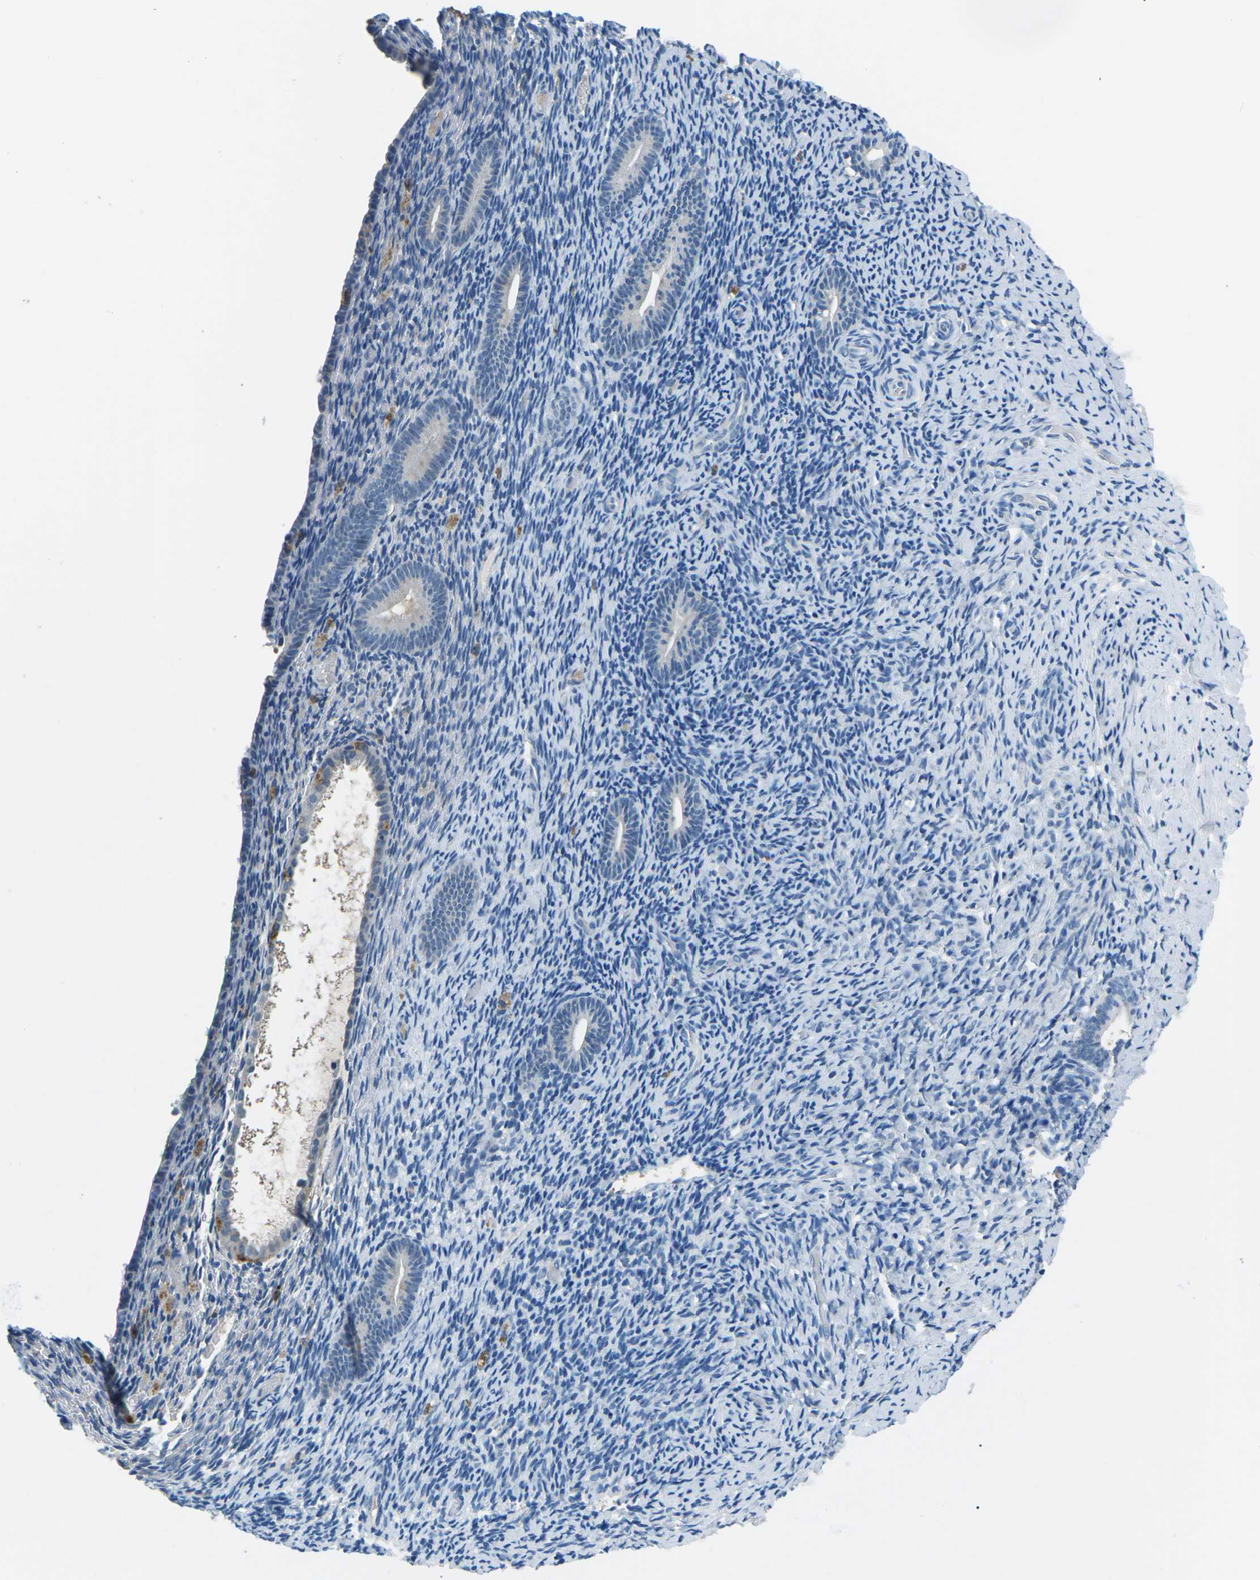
{"staining": {"intensity": "weak", "quantity": "<25%", "location": "cytoplasmic/membranous"}, "tissue": "endometrium", "cell_type": "Cells in endometrial stroma", "image_type": "normal", "snomed": [{"axis": "morphology", "description": "Normal tissue, NOS"}, {"axis": "topography", "description": "Endometrium"}], "caption": "This is an immunohistochemistry (IHC) micrograph of benign human endometrium. There is no expression in cells in endometrial stroma.", "gene": "CD1D", "patient": {"sex": "female", "age": 51}}